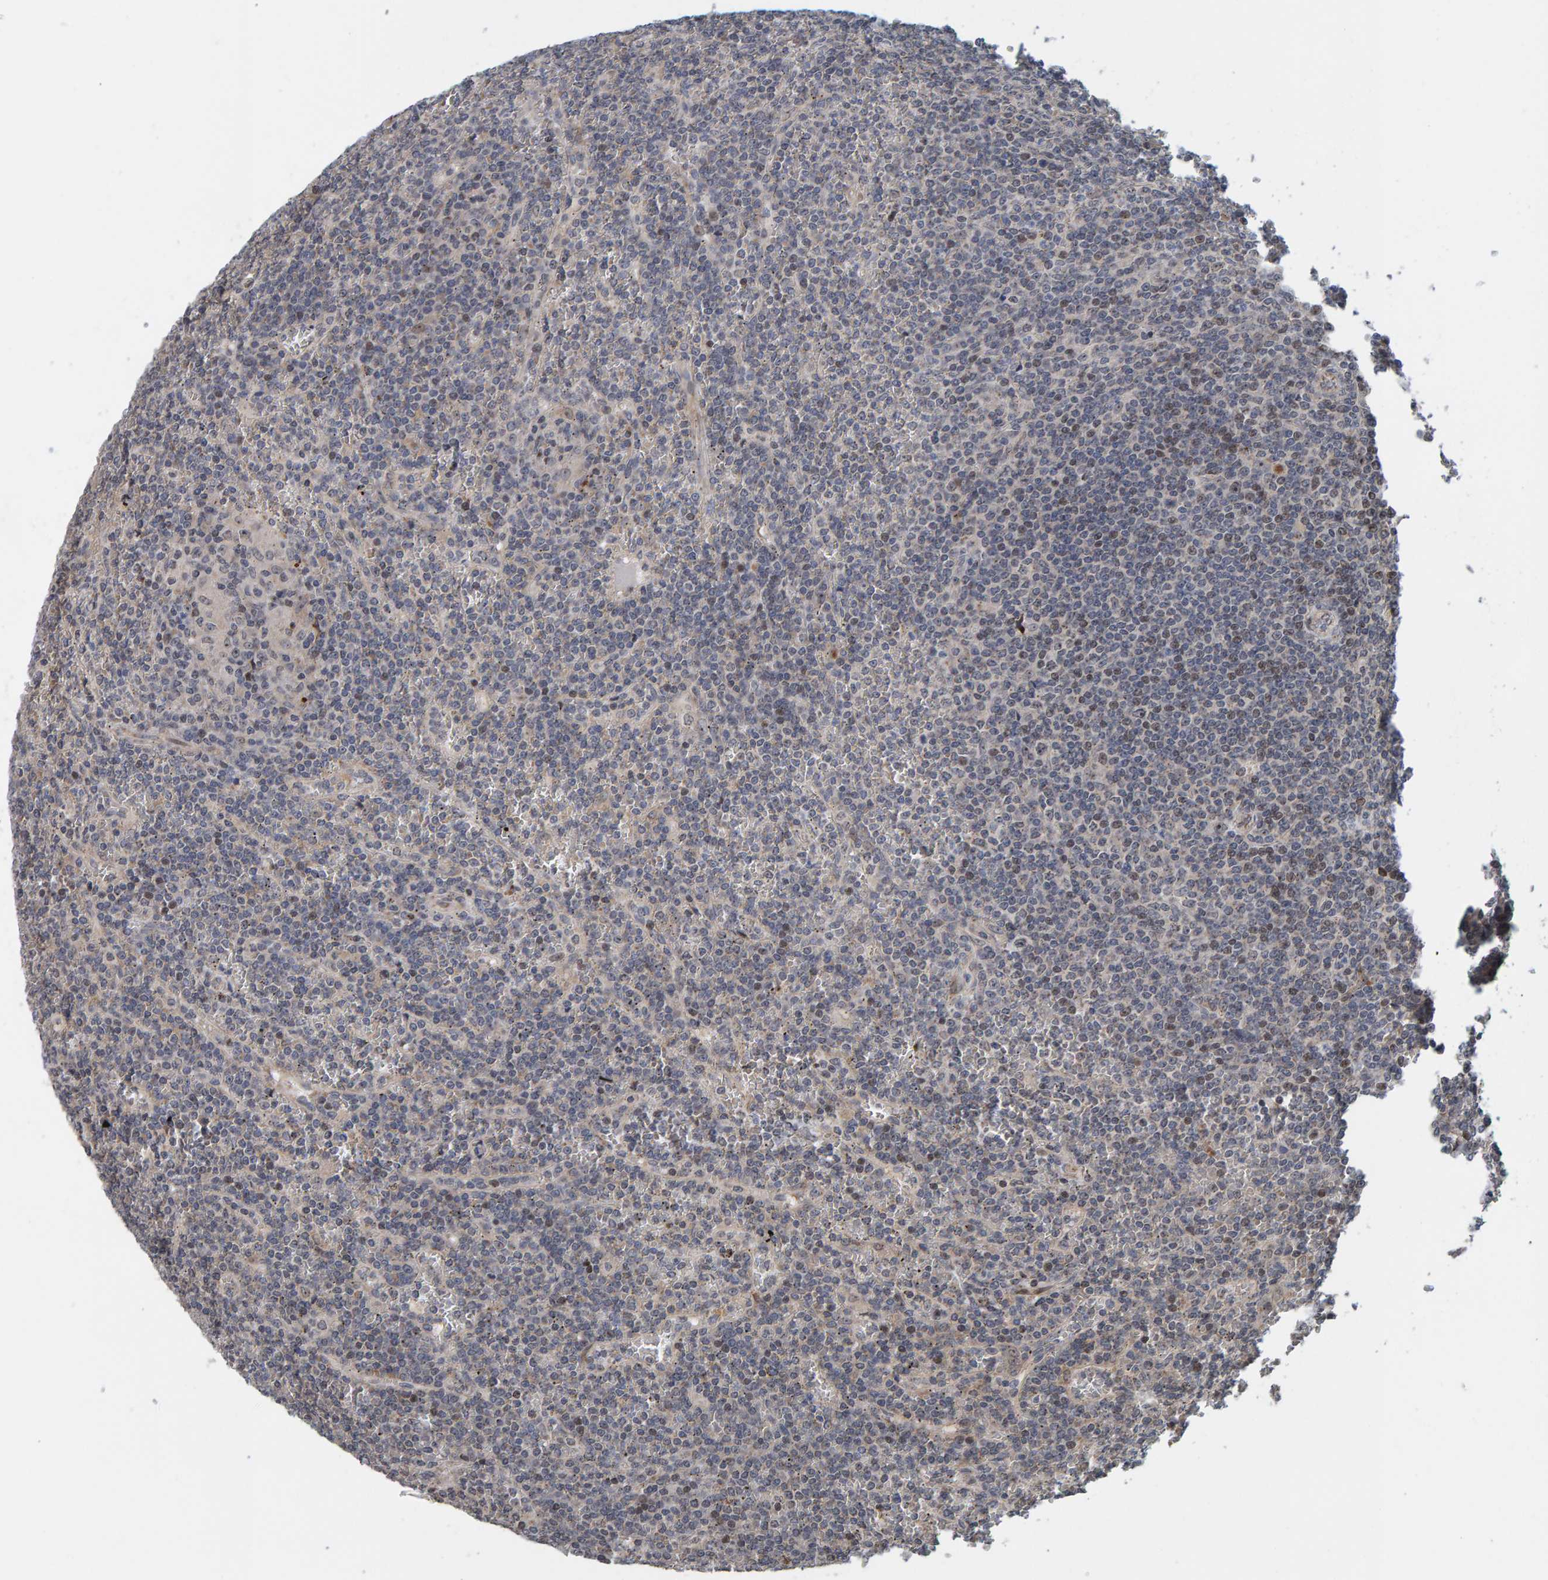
{"staining": {"intensity": "negative", "quantity": "none", "location": "none"}, "tissue": "lymphoma", "cell_type": "Tumor cells", "image_type": "cancer", "snomed": [{"axis": "morphology", "description": "Malignant lymphoma, non-Hodgkin's type, Low grade"}, {"axis": "topography", "description": "Spleen"}], "caption": "This micrograph is of malignant lymphoma, non-Hodgkin's type (low-grade) stained with IHC to label a protein in brown with the nuclei are counter-stained blue. There is no staining in tumor cells.", "gene": "CCDC25", "patient": {"sex": "female", "age": 19}}